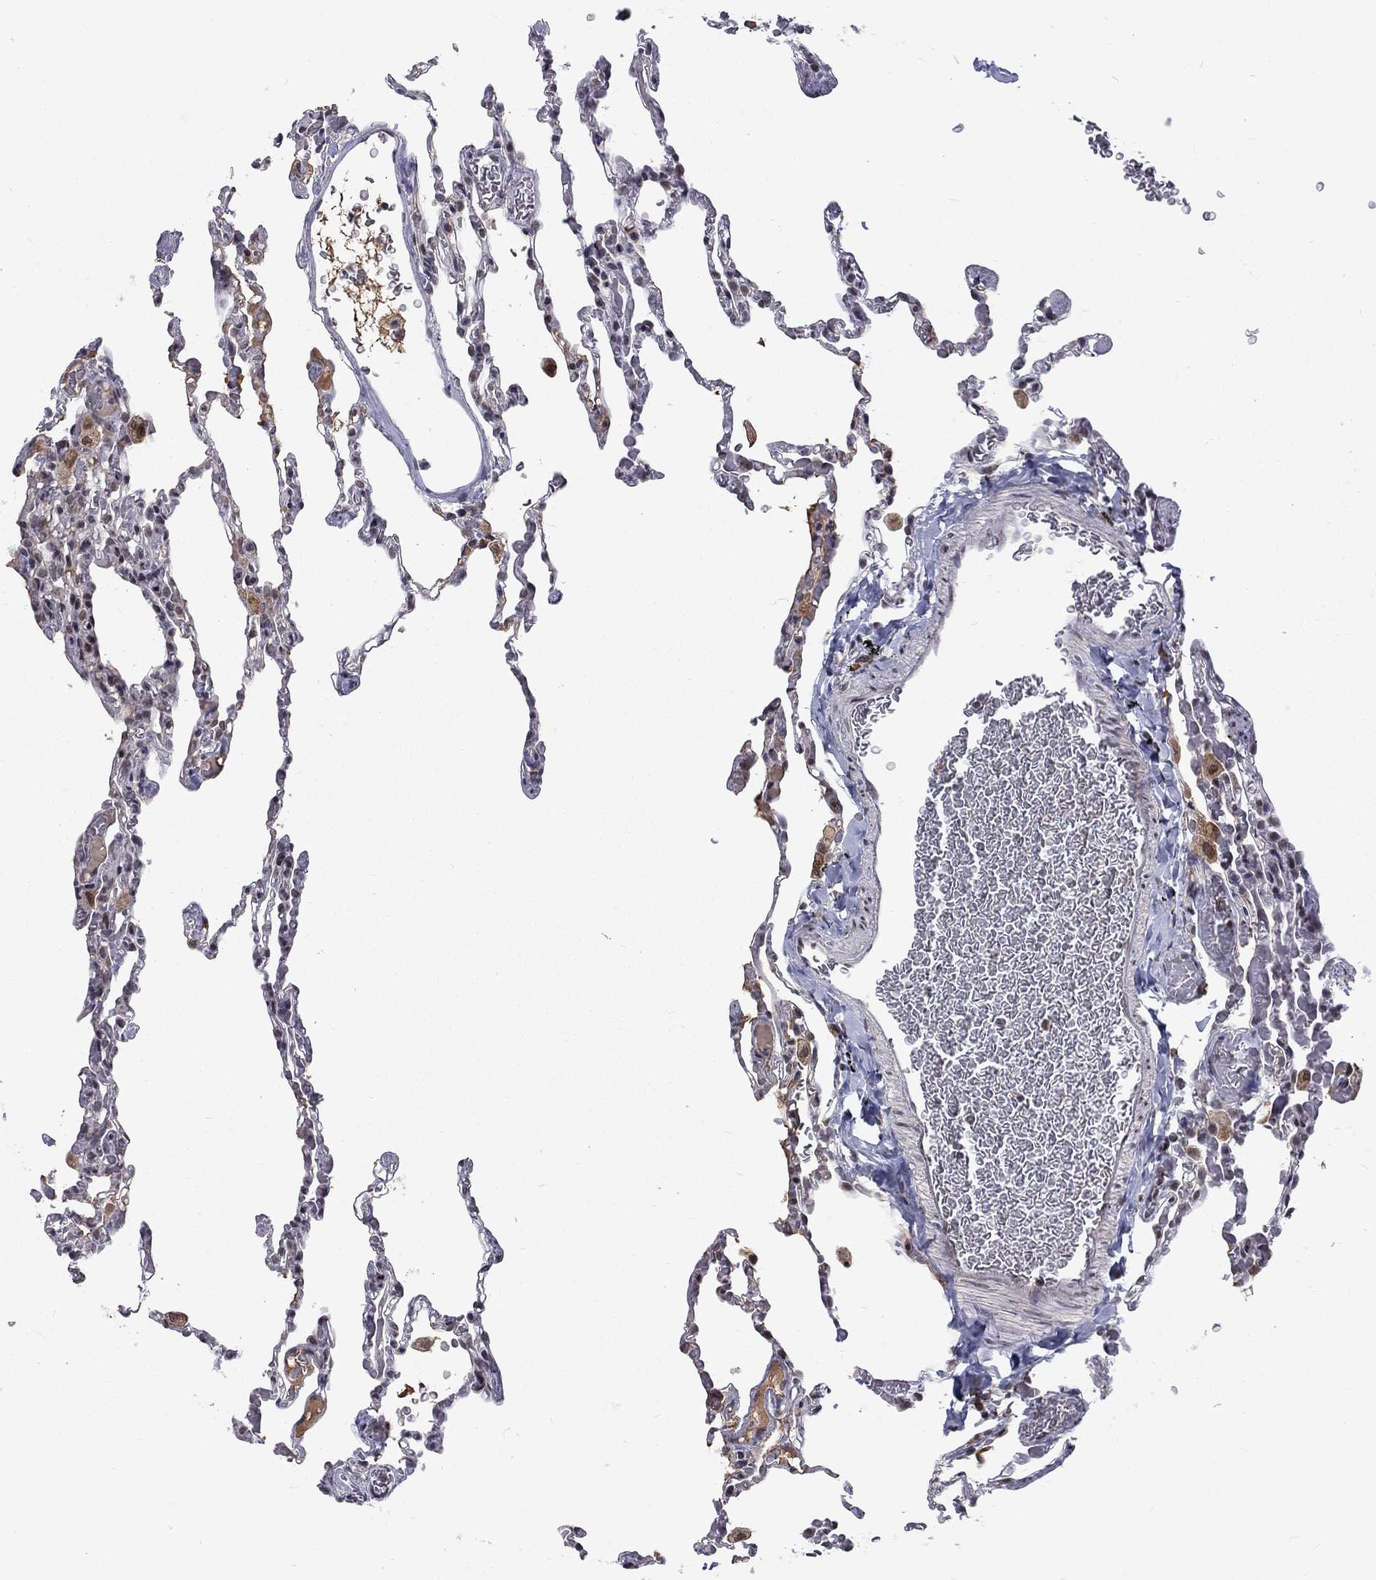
{"staining": {"intensity": "negative", "quantity": "none", "location": "none"}, "tissue": "lung", "cell_type": "Alveolar cells", "image_type": "normal", "snomed": [{"axis": "morphology", "description": "Normal tissue, NOS"}, {"axis": "topography", "description": "Lung"}], "caption": "IHC of unremarkable lung reveals no staining in alveolar cells. (Stains: DAB IHC with hematoxylin counter stain, Microscopy: brightfield microscopy at high magnification).", "gene": "TCEAL1", "patient": {"sex": "female", "age": 43}}